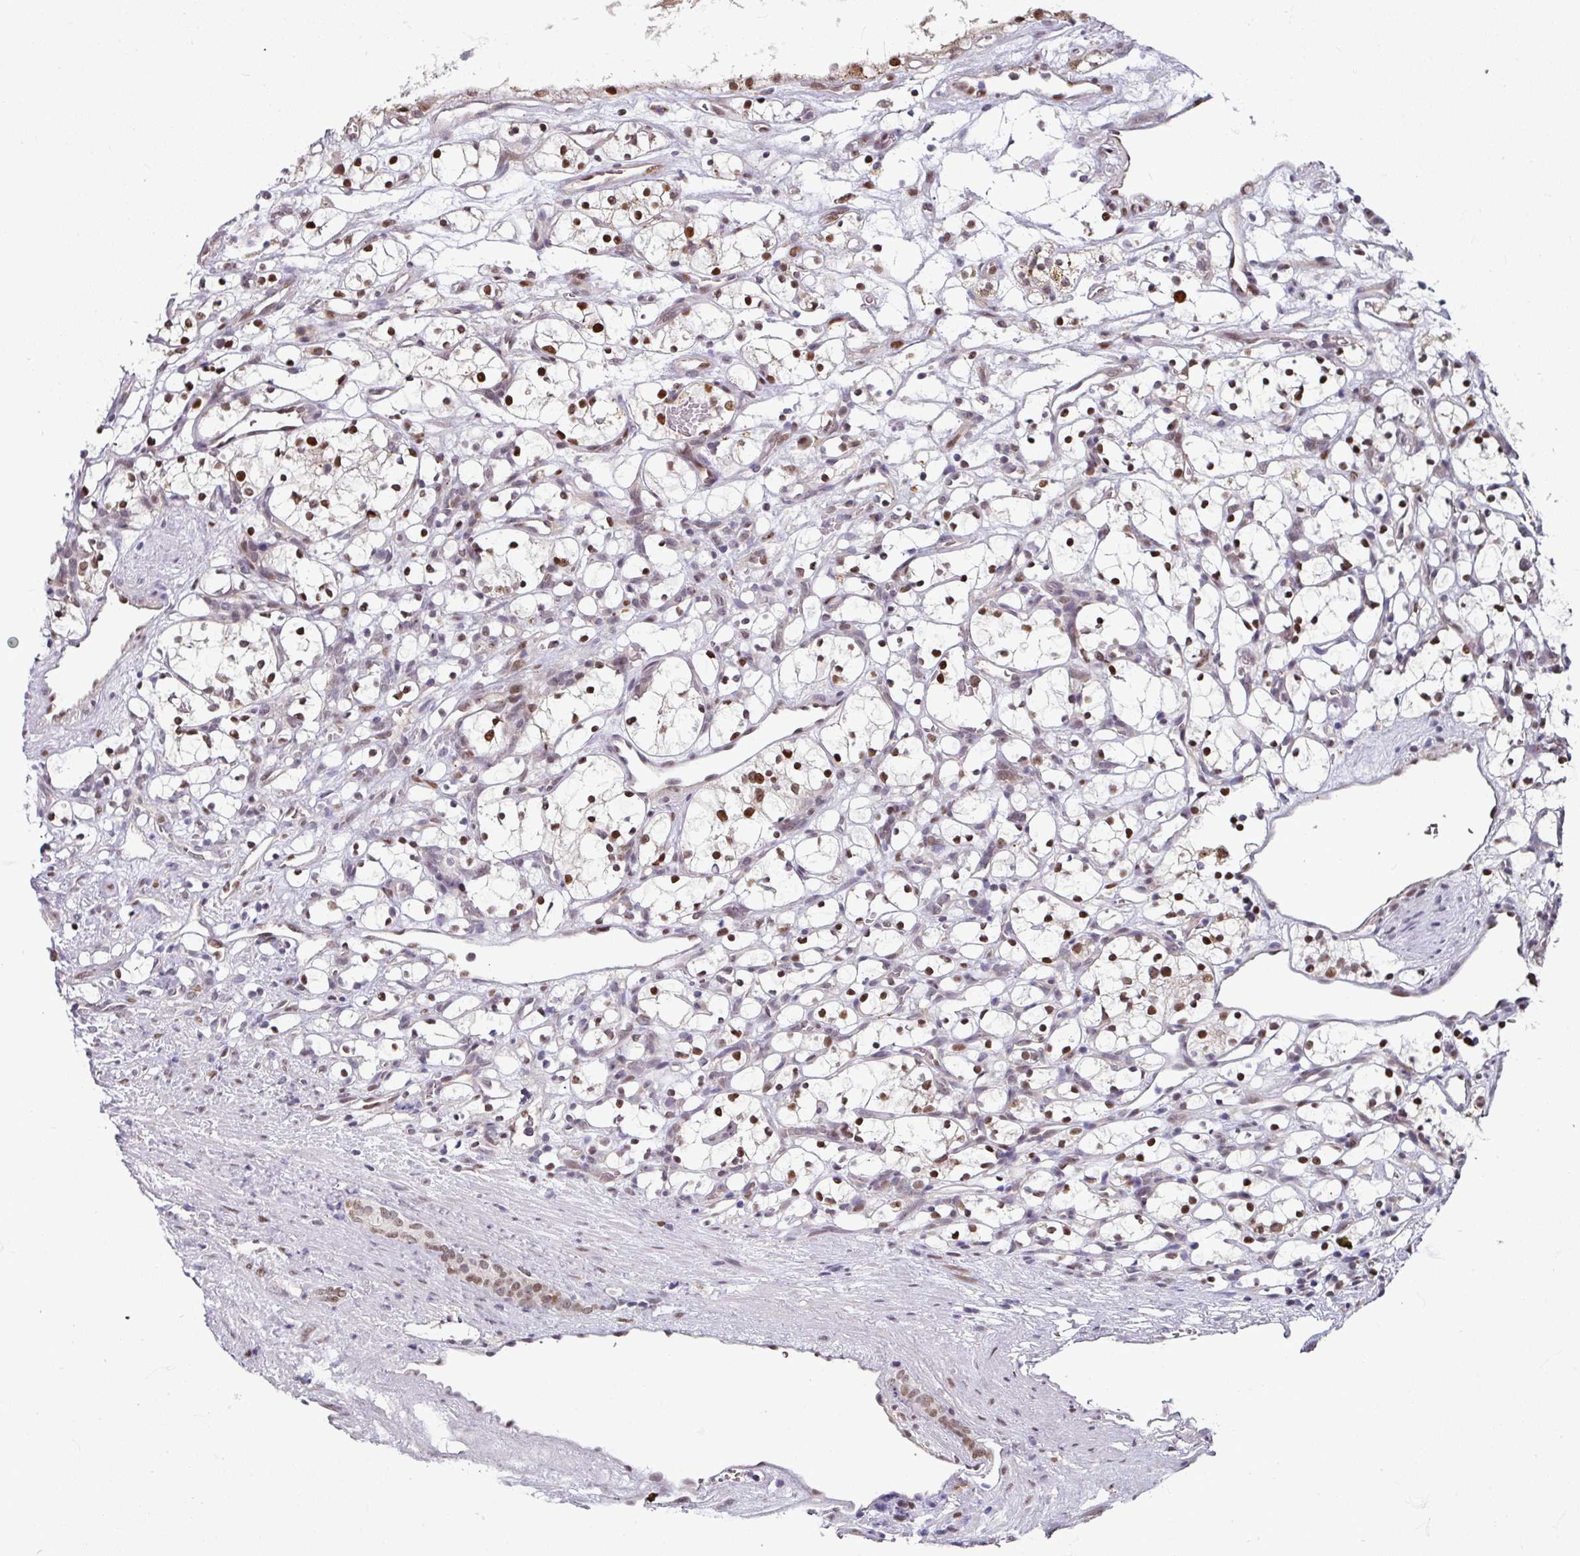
{"staining": {"intensity": "moderate", "quantity": ">75%", "location": "nuclear"}, "tissue": "renal cancer", "cell_type": "Tumor cells", "image_type": "cancer", "snomed": [{"axis": "morphology", "description": "Adenocarcinoma, NOS"}, {"axis": "topography", "description": "Kidney"}], "caption": "Moderate nuclear protein positivity is present in about >75% of tumor cells in renal adenocarcinoma.", "gene": "SWSAP1", "patient": {"sex": "female", "age": 69}}